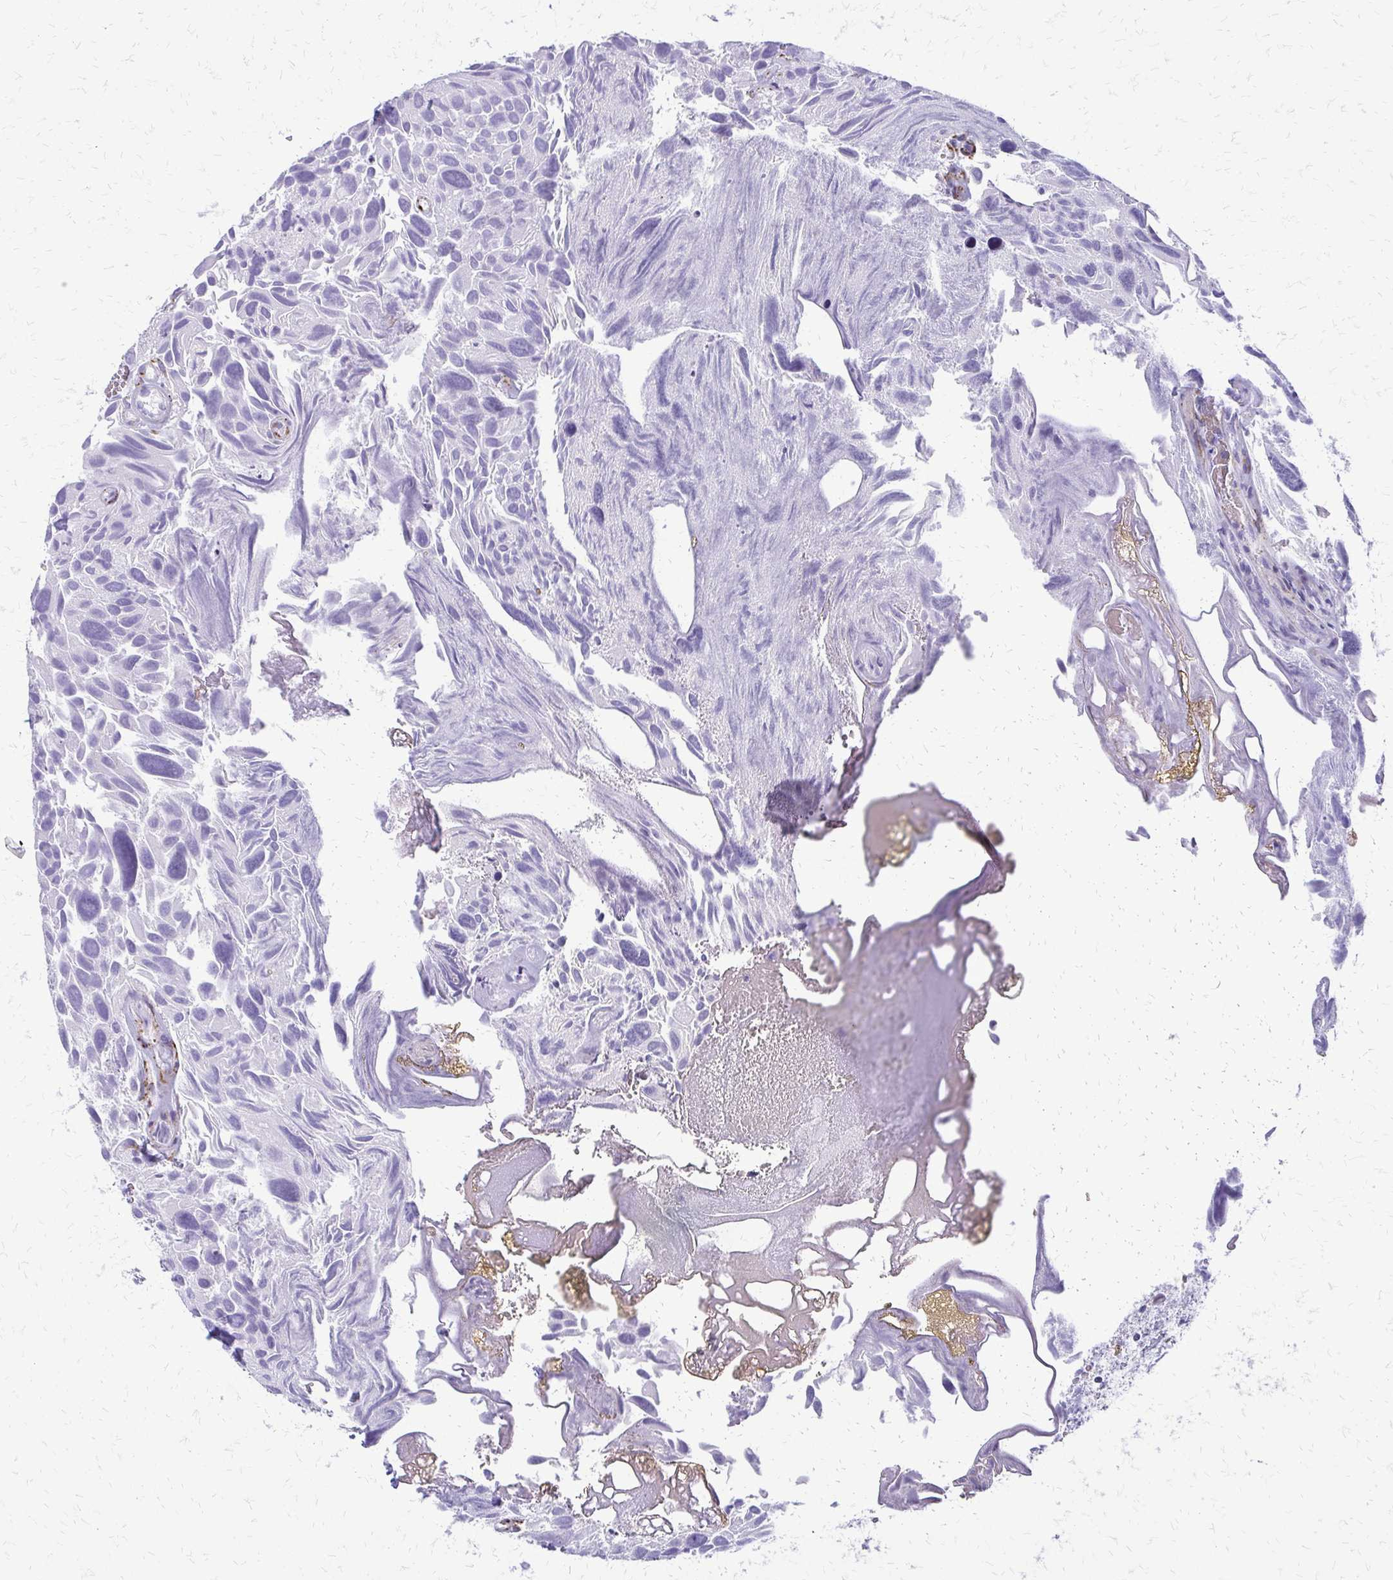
{"staining": {"intensity": "negative", "quantity": "none", "location": "none"}, "tissue": "urothelial cancer", "cell_type": "Tumor cells", "image_type": "cancer", "snomed": [{"axis": "morphology", "description": "Urothelial carcinoma, Low grade"}, {"axis": "topography", "description": "Urinary bladder"}], "caption": "Human urothelial cancer stained for a protein using immunohistochemistry (IHC) displays no staining in tumor cells.", "gene": "FAM162B", "patient": {"sex": "female", "age": 69}}